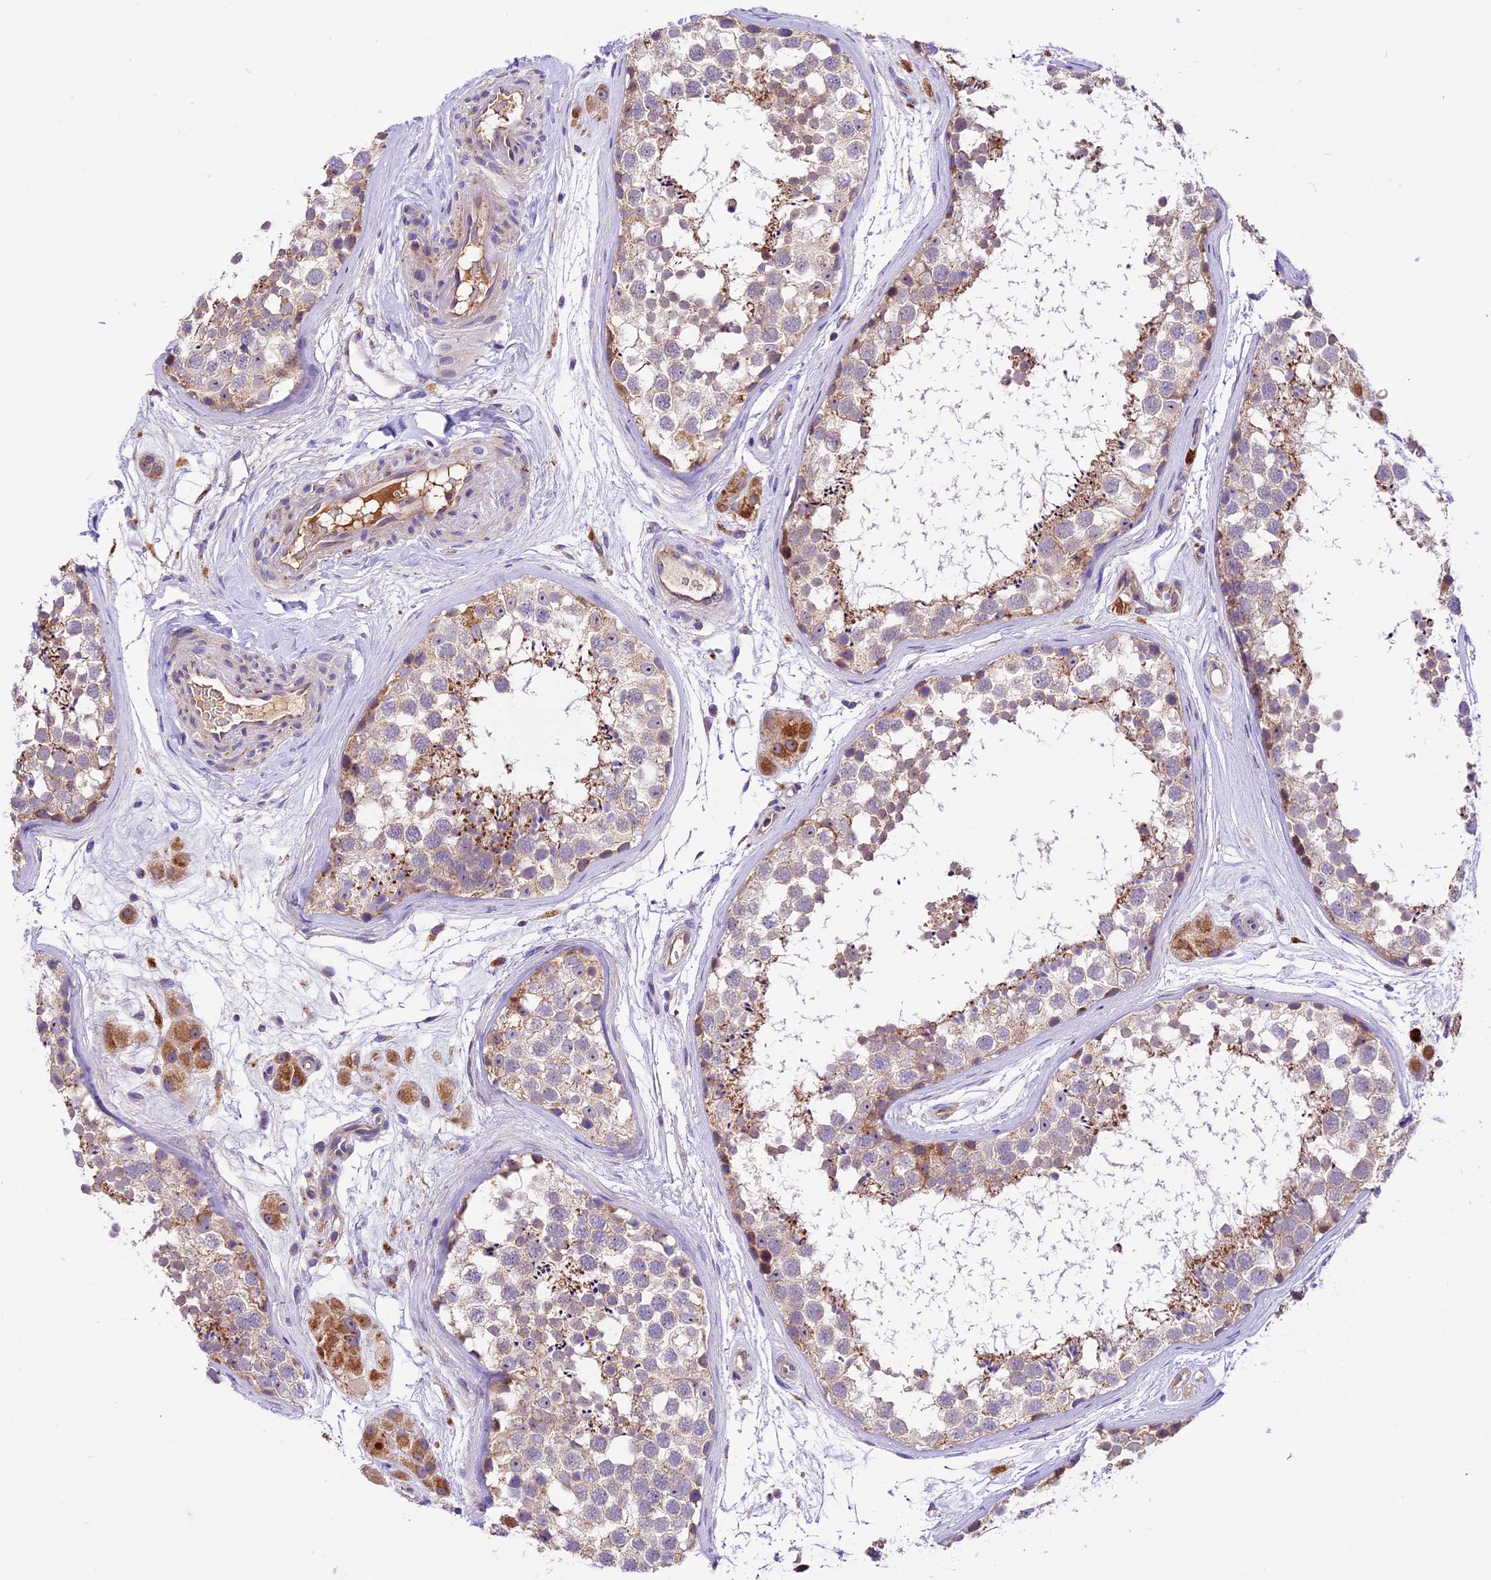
{"staining": {"intensity": "moderate", "quantity": "<25%", "location": "cytoplasmic/membranous"}, "tissue": "testis", "cell_type": "Cells in seminiferous ducts", "image_type": "normal", "snomed": [{"axis": "morphology", "description": "Normal tissue, NOS"}, {"axis": "topography", "description": "Testis"}], "caption": "Benign testis demonstrates moderate cytoplasmic/membranous positivity in about <25% of cells in seminiferous ducts.", "gene": "METTL22", "patient": {"sex": "male", "age": 56}}